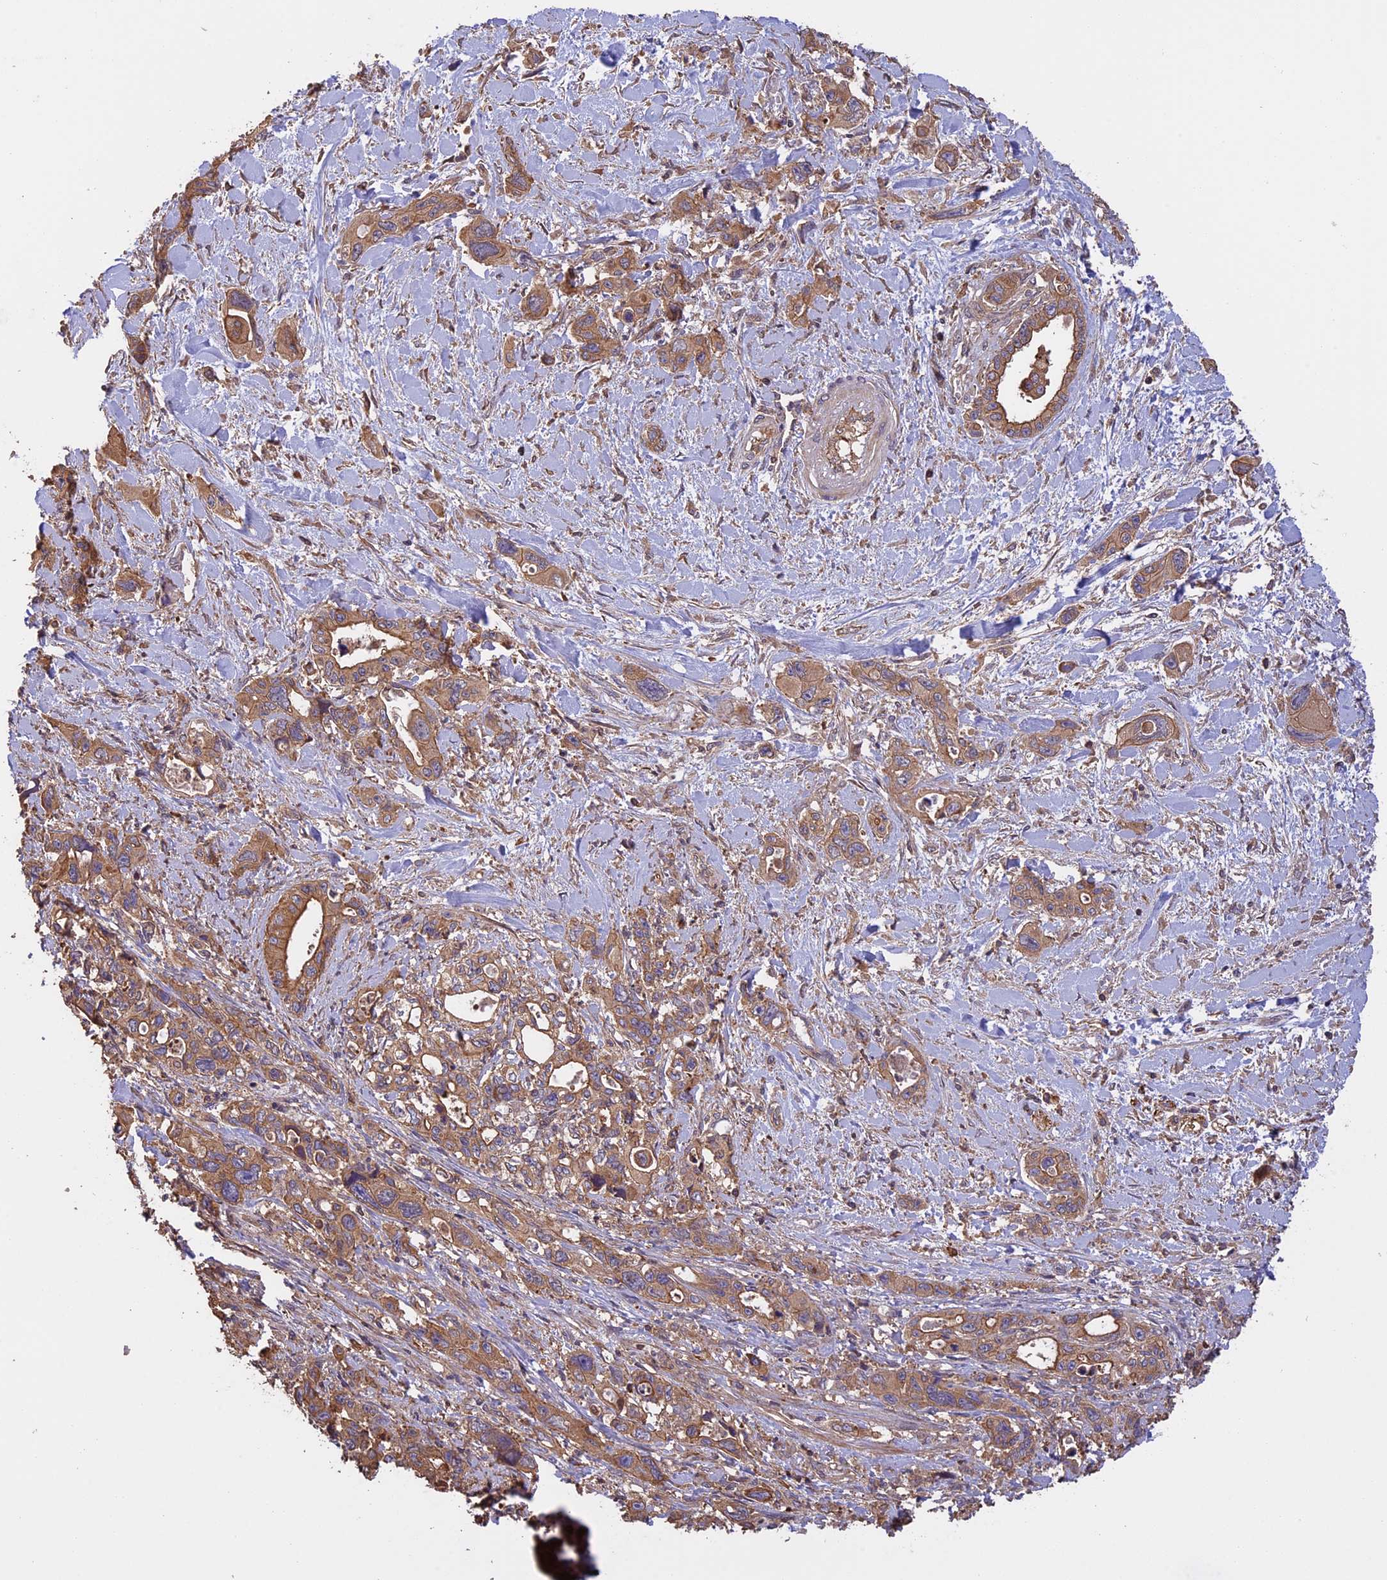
{"staining": {"intensity": "moderate", "quantity": ">75%", "location": "cytoplasmic/membranous"}, "tissue": "pancreatic cancer", "cell_type": "Tumor cells", "image_type": "cancer", "snomed": [{"axis": "morphology", "description": "Adenocarcinoma, NOS"}, {"axis": "topography", "description": "Pancreas"}], "caption": "Human adenocarcinoma (pancreatic) stained for a protein (brown) reveals moderate cytoplasmic/membranous positive expression in approximately >75% of tumor cells.", "gene": "GAS8", "patient": {"sex": "male", "age": 46}}